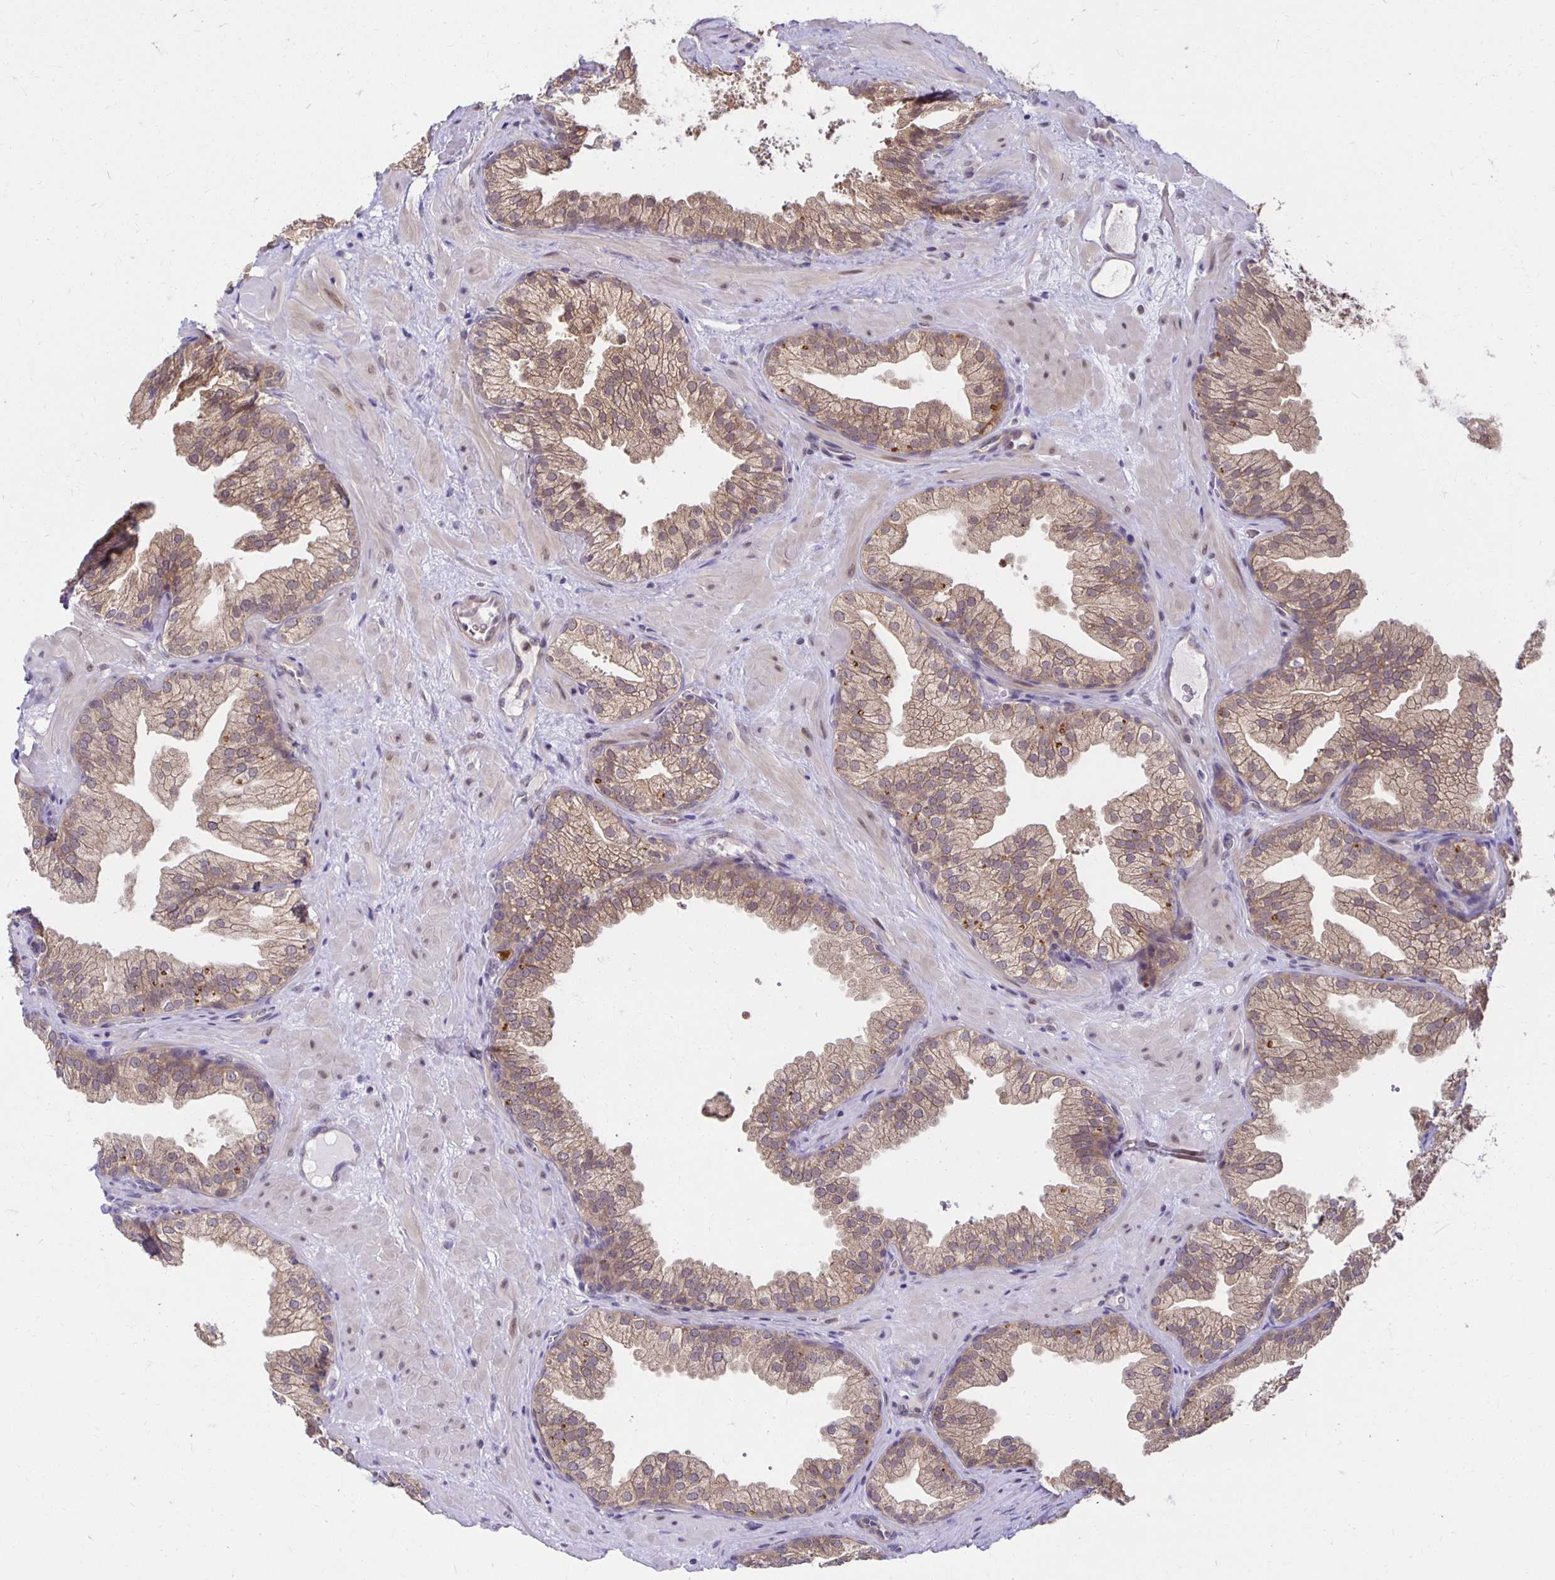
{"staining": {"intensity": "moderate", "quantity": "25%-75%", "location": "cytoplasmic/membranous"}, "tissue": "prostate", "cell_type": "Glandular cells", "image_type": "normal", "snomed": [{"axis": "morphology", "description": "Normal tissue, NOS"}, {"axis": "topography", "description": "Prostate"}], "caption": "Moderate cytoplasmic/membranous expression for a protein is appreciated in about 25%-75% of glandular cells of unremarkable prostate using immunohistochemistry (IHC).", "gene": "MIEN1", "patient": {"sex": "male", "age": 37}}